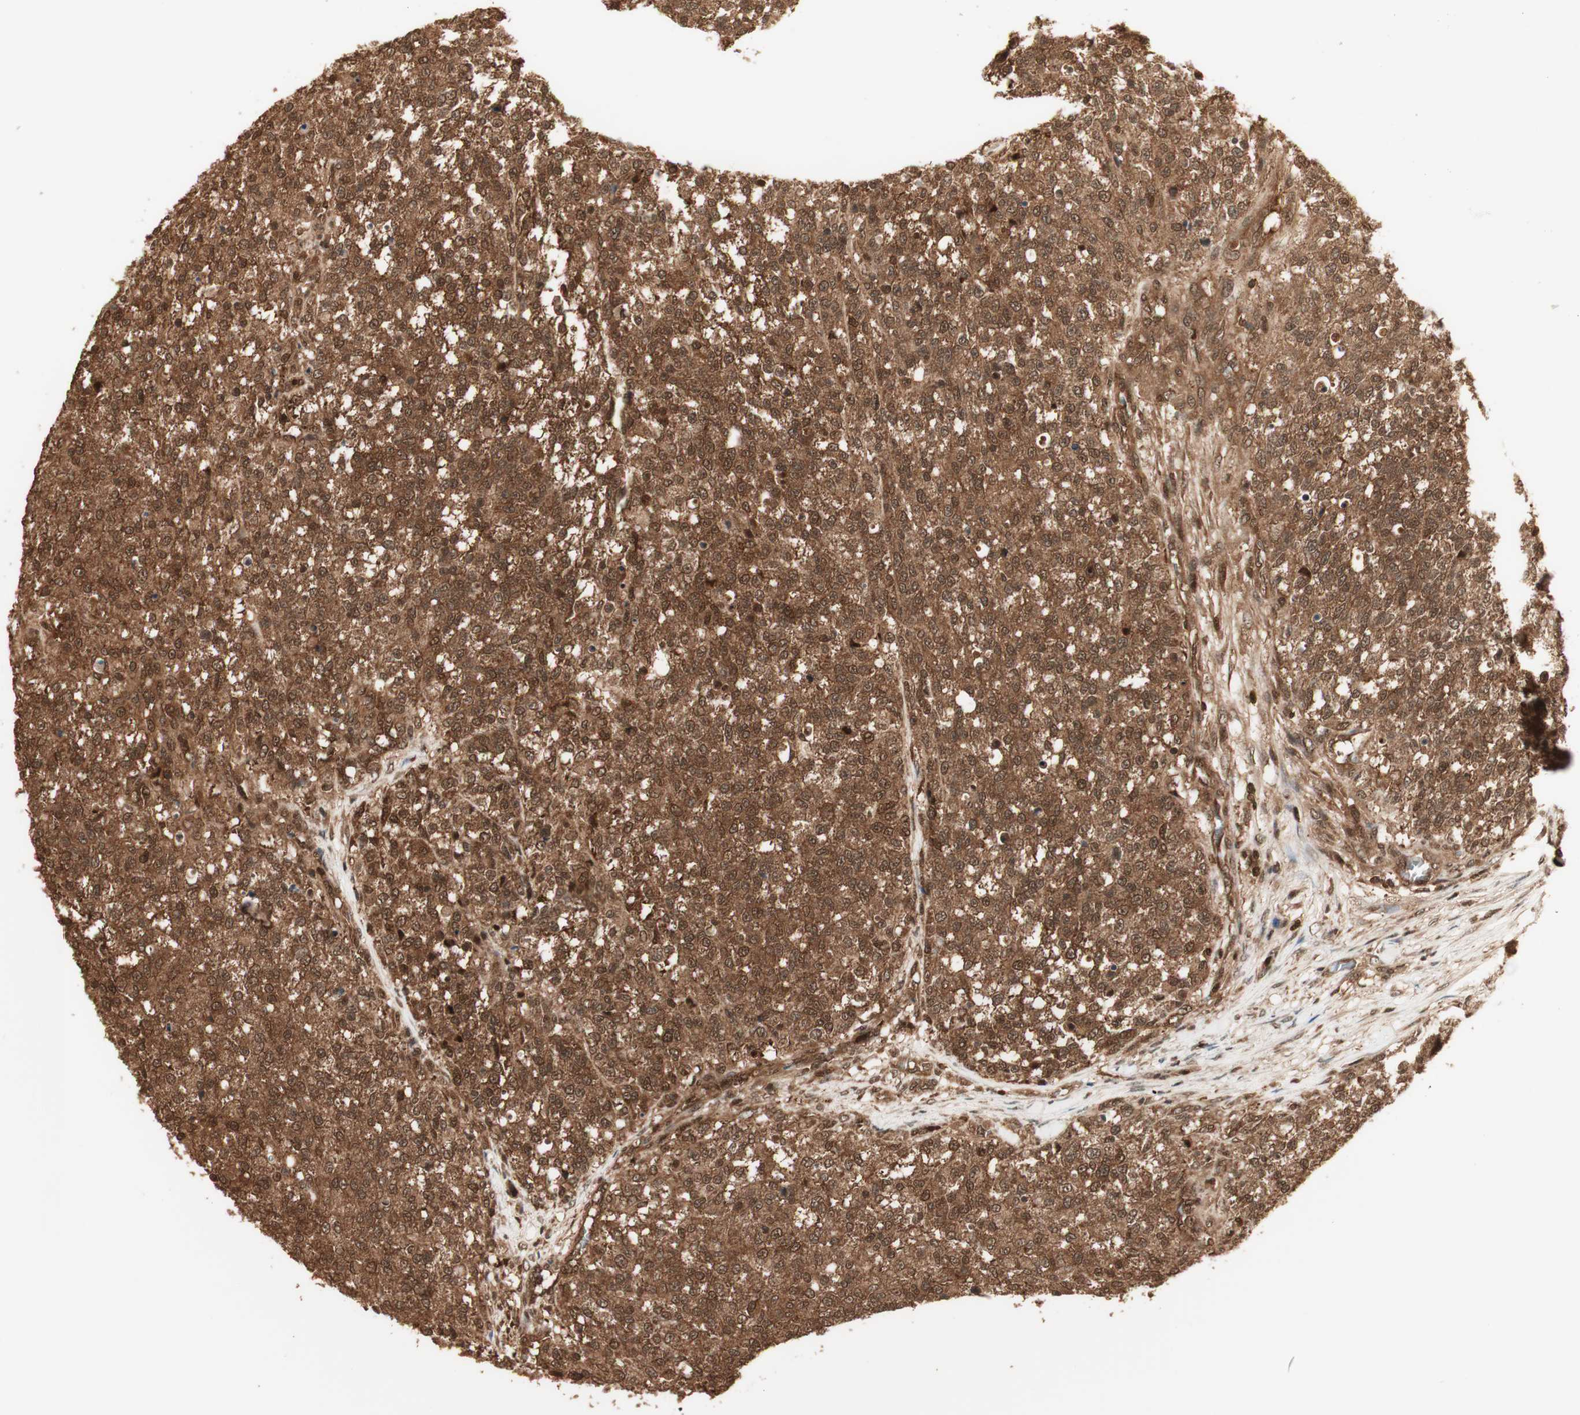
{"staining": {"intensity": "strong", "quantity": ">75%", "location": "cytoplasmic/membranous,nuclear"}, "tissue": "testis cancer", "cell_type": "Tumor cells", "image_type": "cancer", "snomed": [{"axis": "morphology", "description": "Seminoma, NOS"}, {"axis": "topography", "description": "Testis"}], "caption": "Immunohistochemical staining of human seminoma (testis) displays high levels of strong cytoplasmic/membranous and nuclear protein positivity in approximately >75% of tumor cells.", "gene": "YWHAB", "patient": {"sex": "male", "age": 59}}